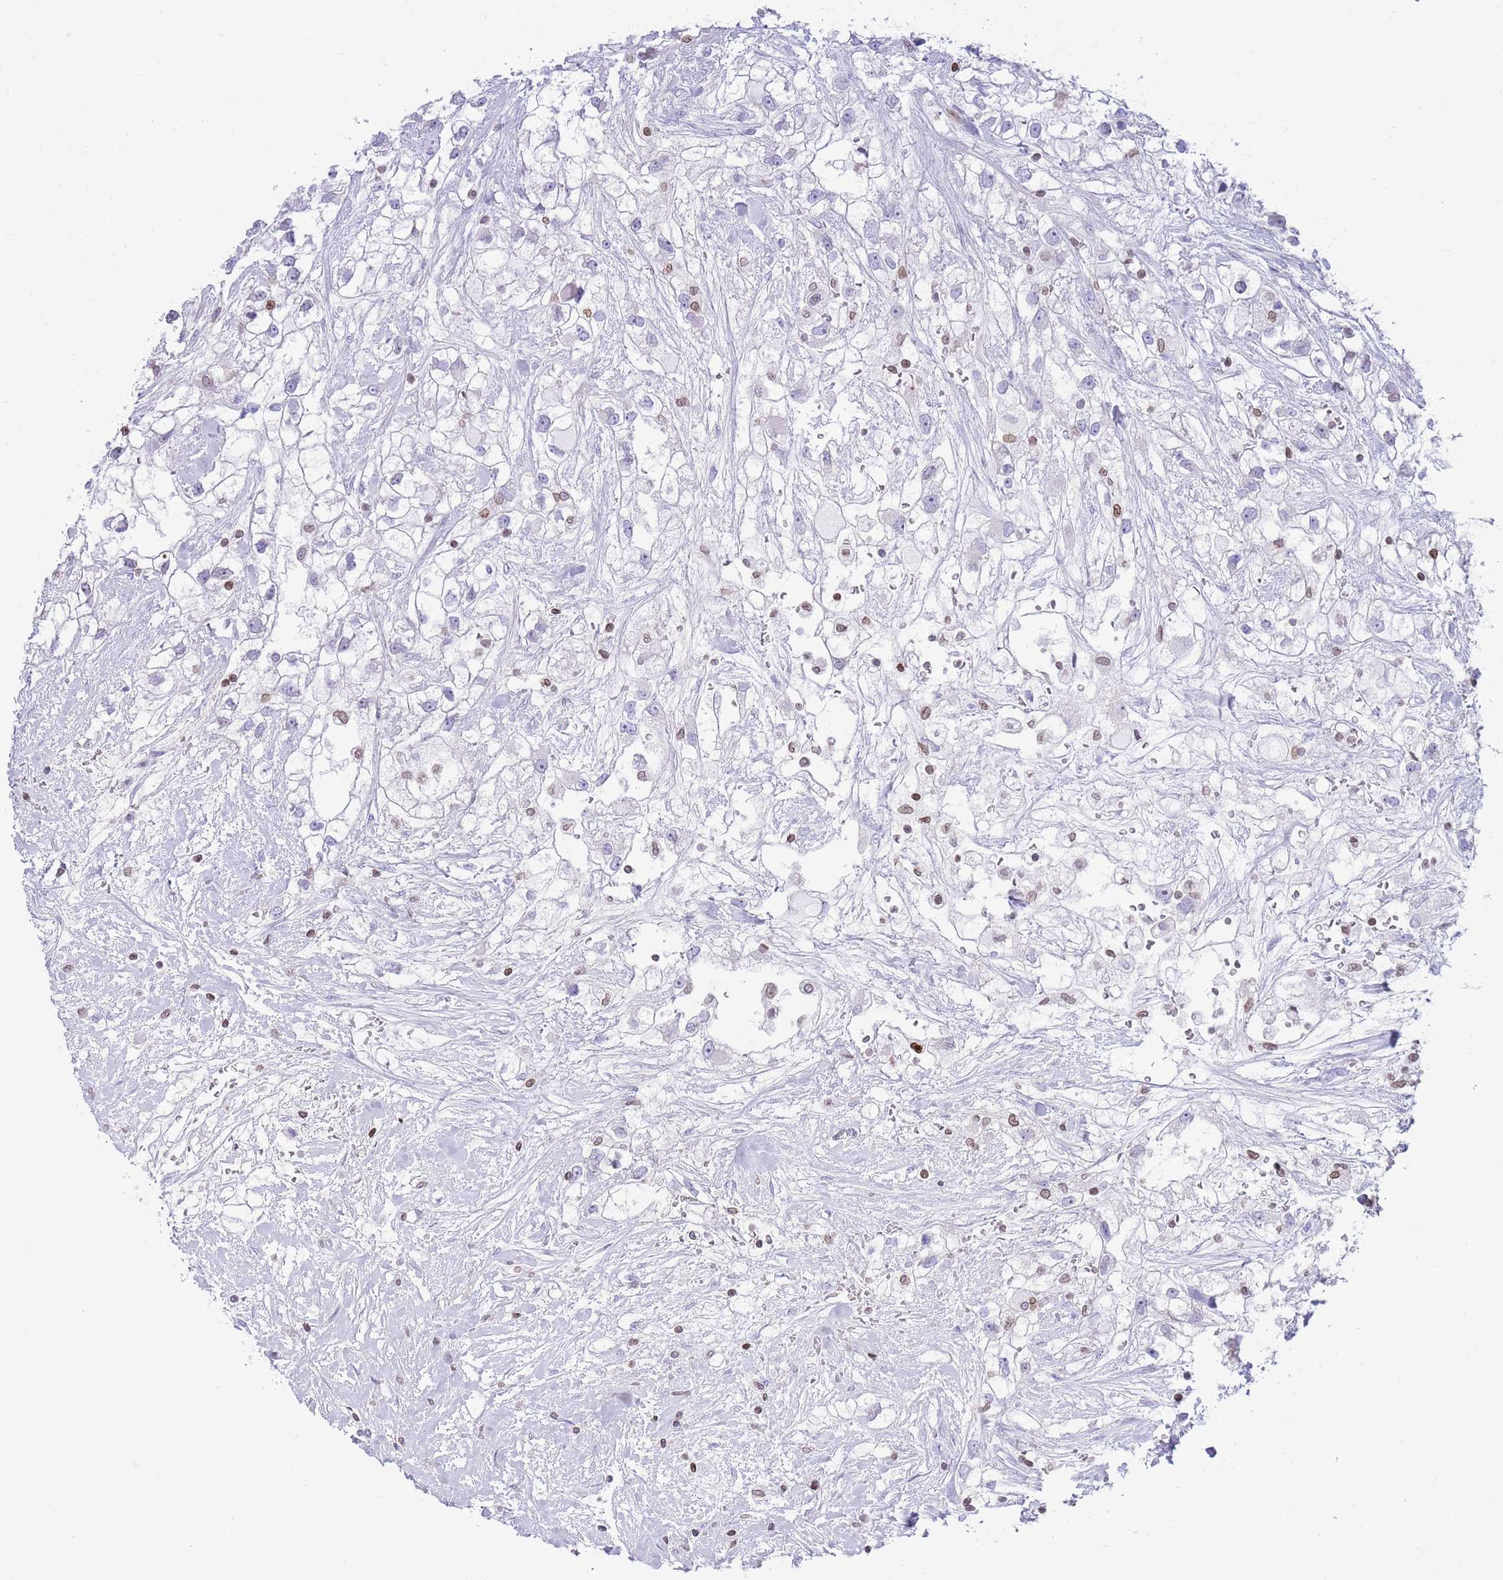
{"staining": {"intensity": "negative", "quantity": "none", "location": "none"}, "tissue": "renal cancer", "cell_type": "Tumor cells", "image_type": "cancer", "snomed": [{"axis": "morphology", "description": "Adenocarcinoma, NOS"}, {"axis": "topography", "description": "Kidney"}], "caption": "A photomicrograph of renal cancer (adenocarcinoma) stained for a protein reveals no brown staining in tumor cells.", "gene": "LBR", "patient": {"sex": "male", "age": 59}}